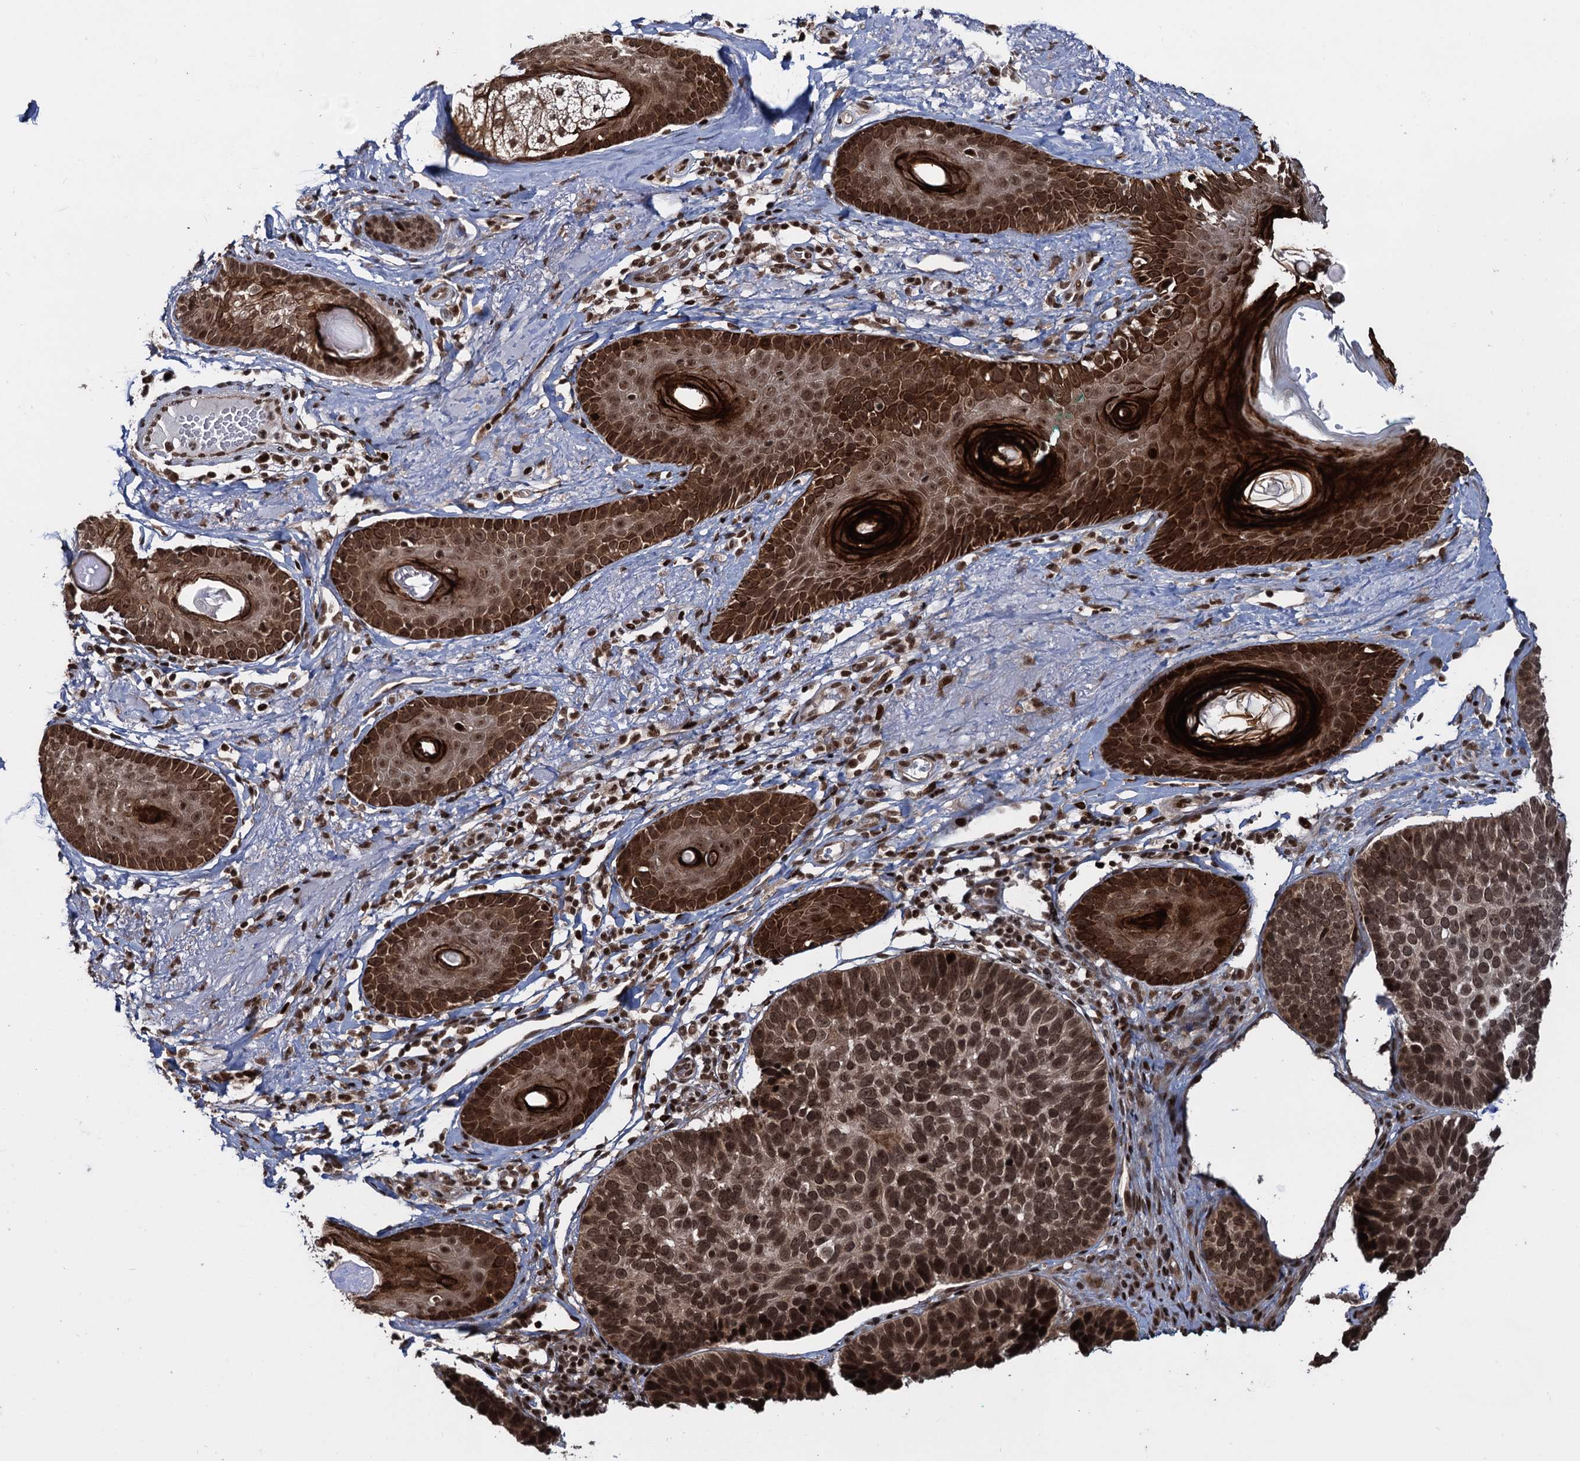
{"staining": {"intensity": "strong", "quantity": ">75%", "location": "cytoplasmic/membranous,nuclear"}, "tissue": "skin cancer", "cell_type": "Tumor cells", "image_type": "cancer", "snomed": [{"axis": "morphology", "description": "Basal cell carcinoma"}, {"axis": "topography", "description": "Skin"}], "caption": "Human skin cancer (basal cell carcinoma) stained for a protein (brown) reveals strong cytoplasmic/membranous and nuclear positive positivity in approximately >75% of tumor cells.", "gene": "ZNF169", "patient": {"sex": "male", "age": 62}}